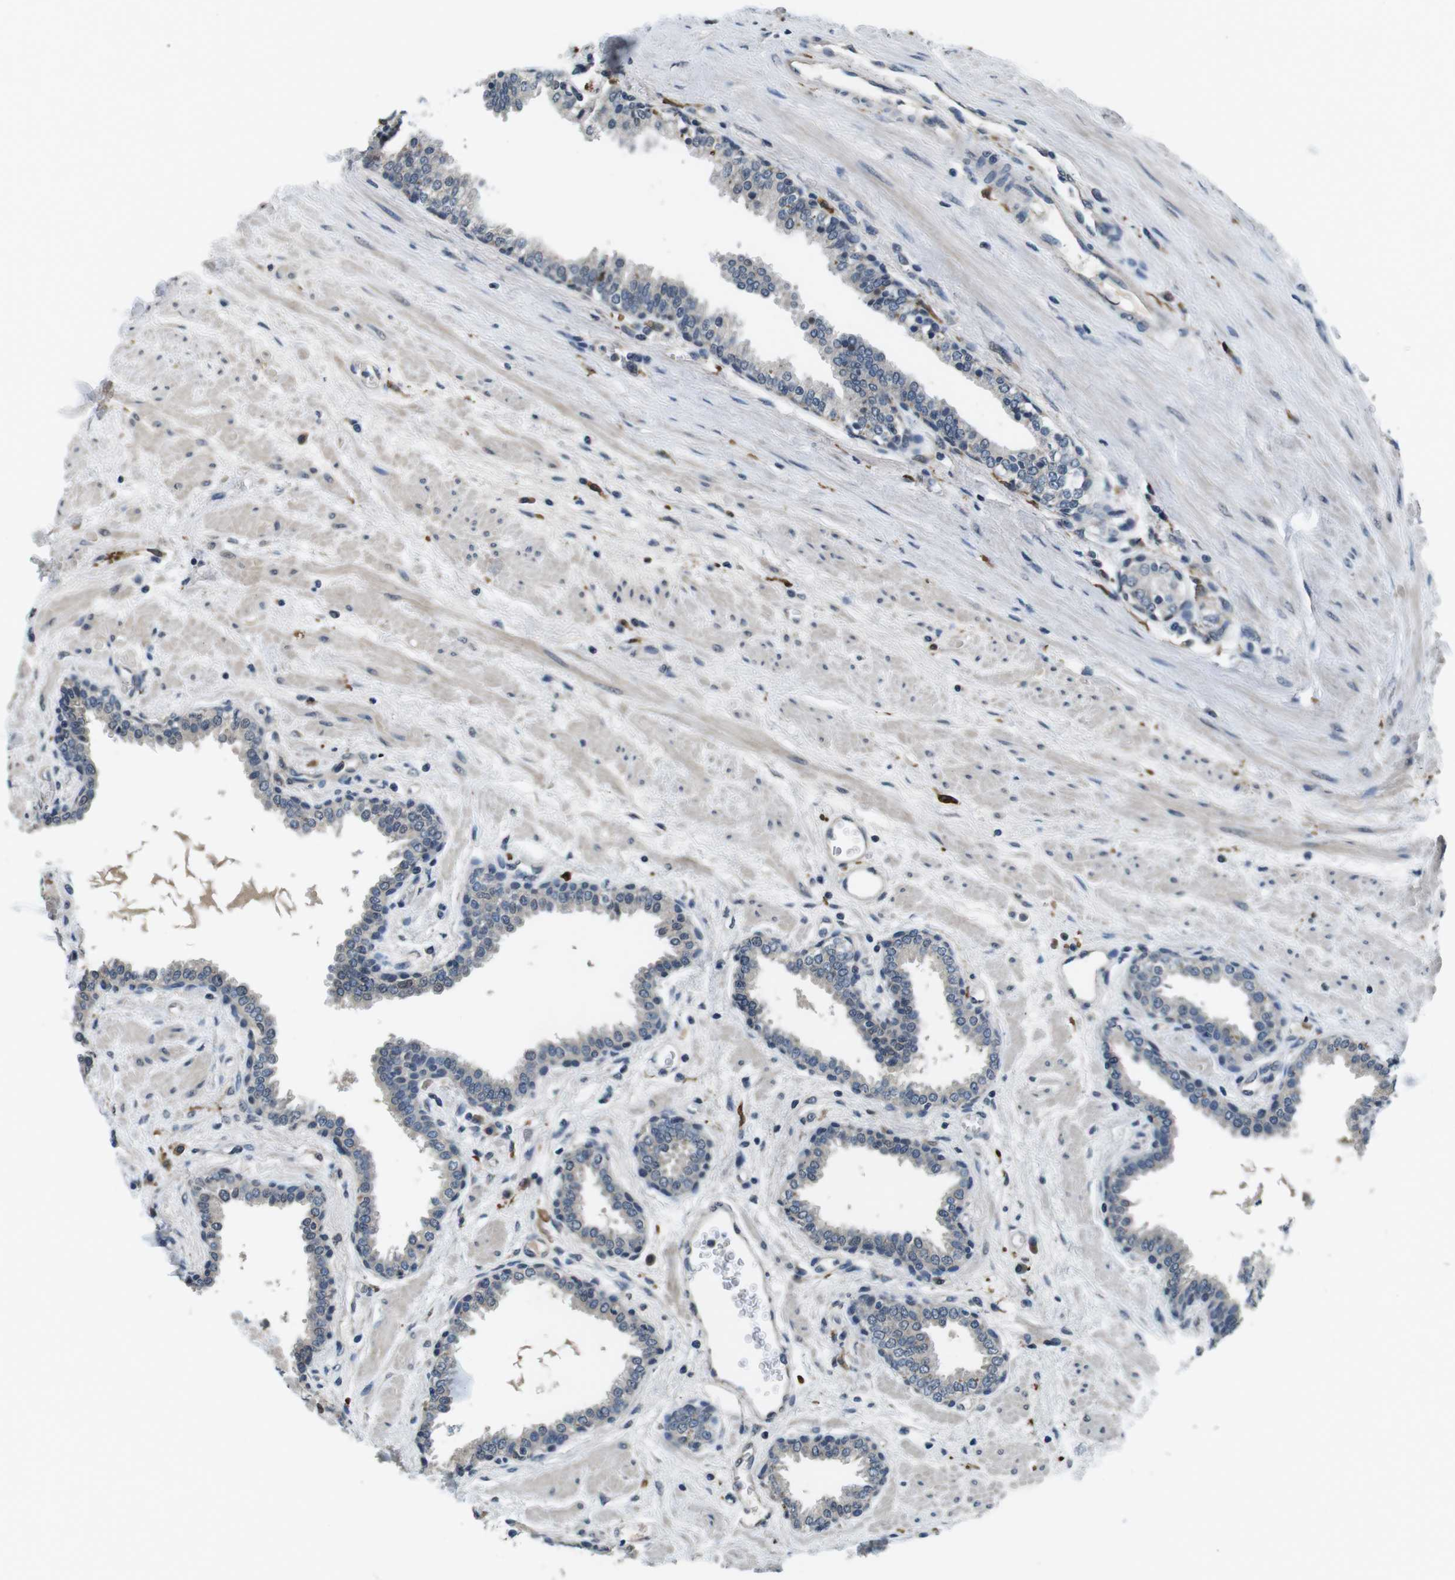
{"staining": {"intensity": "negative", "quantity": "none", "location": "none"}, "tissue": "prostate", "cell_type": "Glandular cells", "image_type": "normal", "snomed": [{"axis": "morphology", "description": "Normal tissue, NOS"}, {"axis": "topography", "description": "Prostate"}], "caption": "DAB immunohistochemical staining of normal human prostate exhibits no significant expression in glandular cells.", "gene": "CD163L1", "patient": {"sex": "male", "age": 51}}